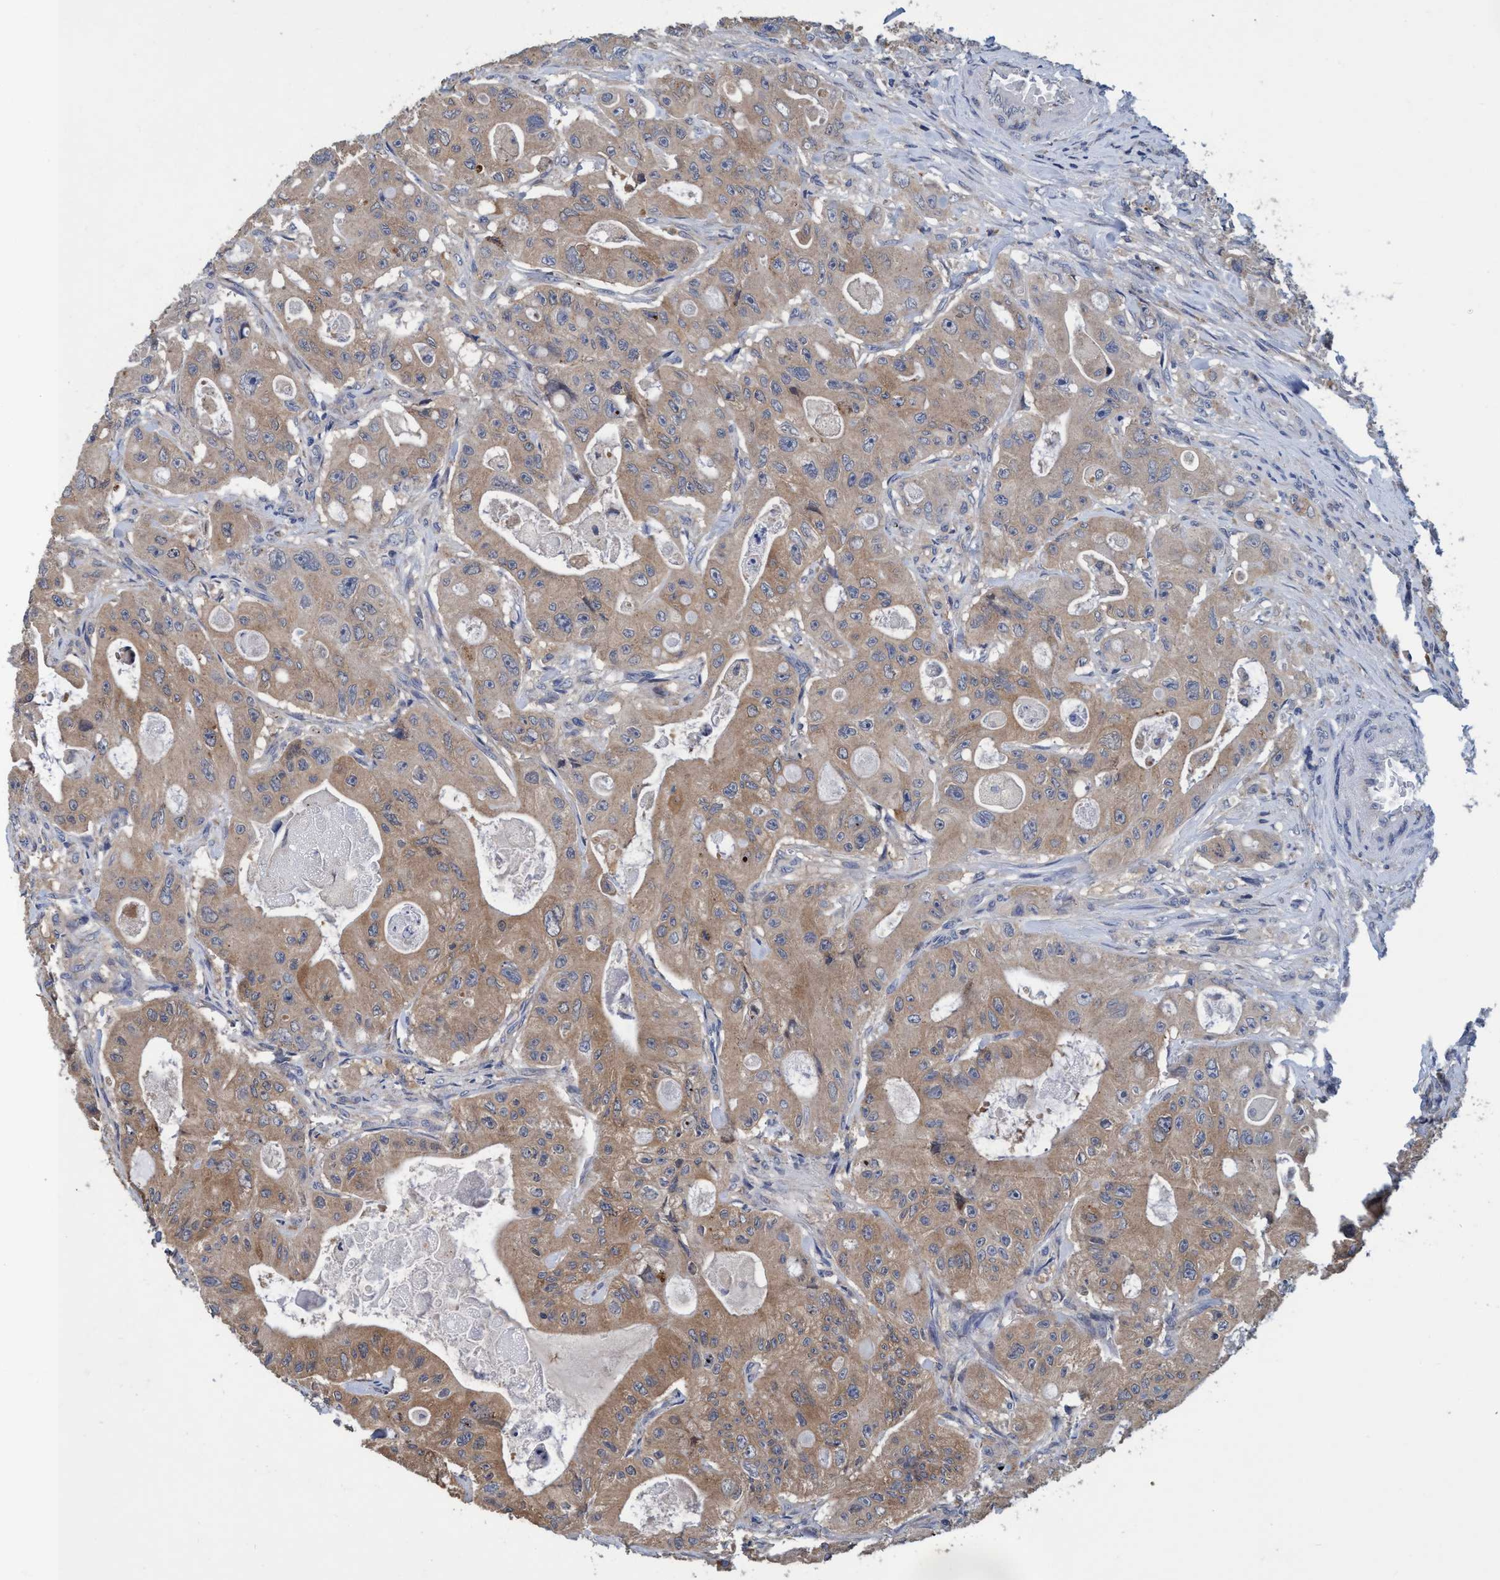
{"staining": {"intensity": "weak", "quantity": ">75%", "location": "cytoplasmic/membranous"}, "tissue": "colorectal cancer", "cell_type": "Tumor cells", "image_type": "cancer", "snomed": [{"axis": "morphology", "description": "Adenocarcinoma, NOS"}, {"axis": "topography", "description": "Colon"}], "caption": "DAB (3,3'-diaminobenzidine) immunohistochemical staining of human colorectal adenocarcinoma reveals weak cytoplasmic/membranous protein expression in about >75% of tumor cells.", "gene": "CALCOCO2", "patient": {"sex": "female", "age": 46}}